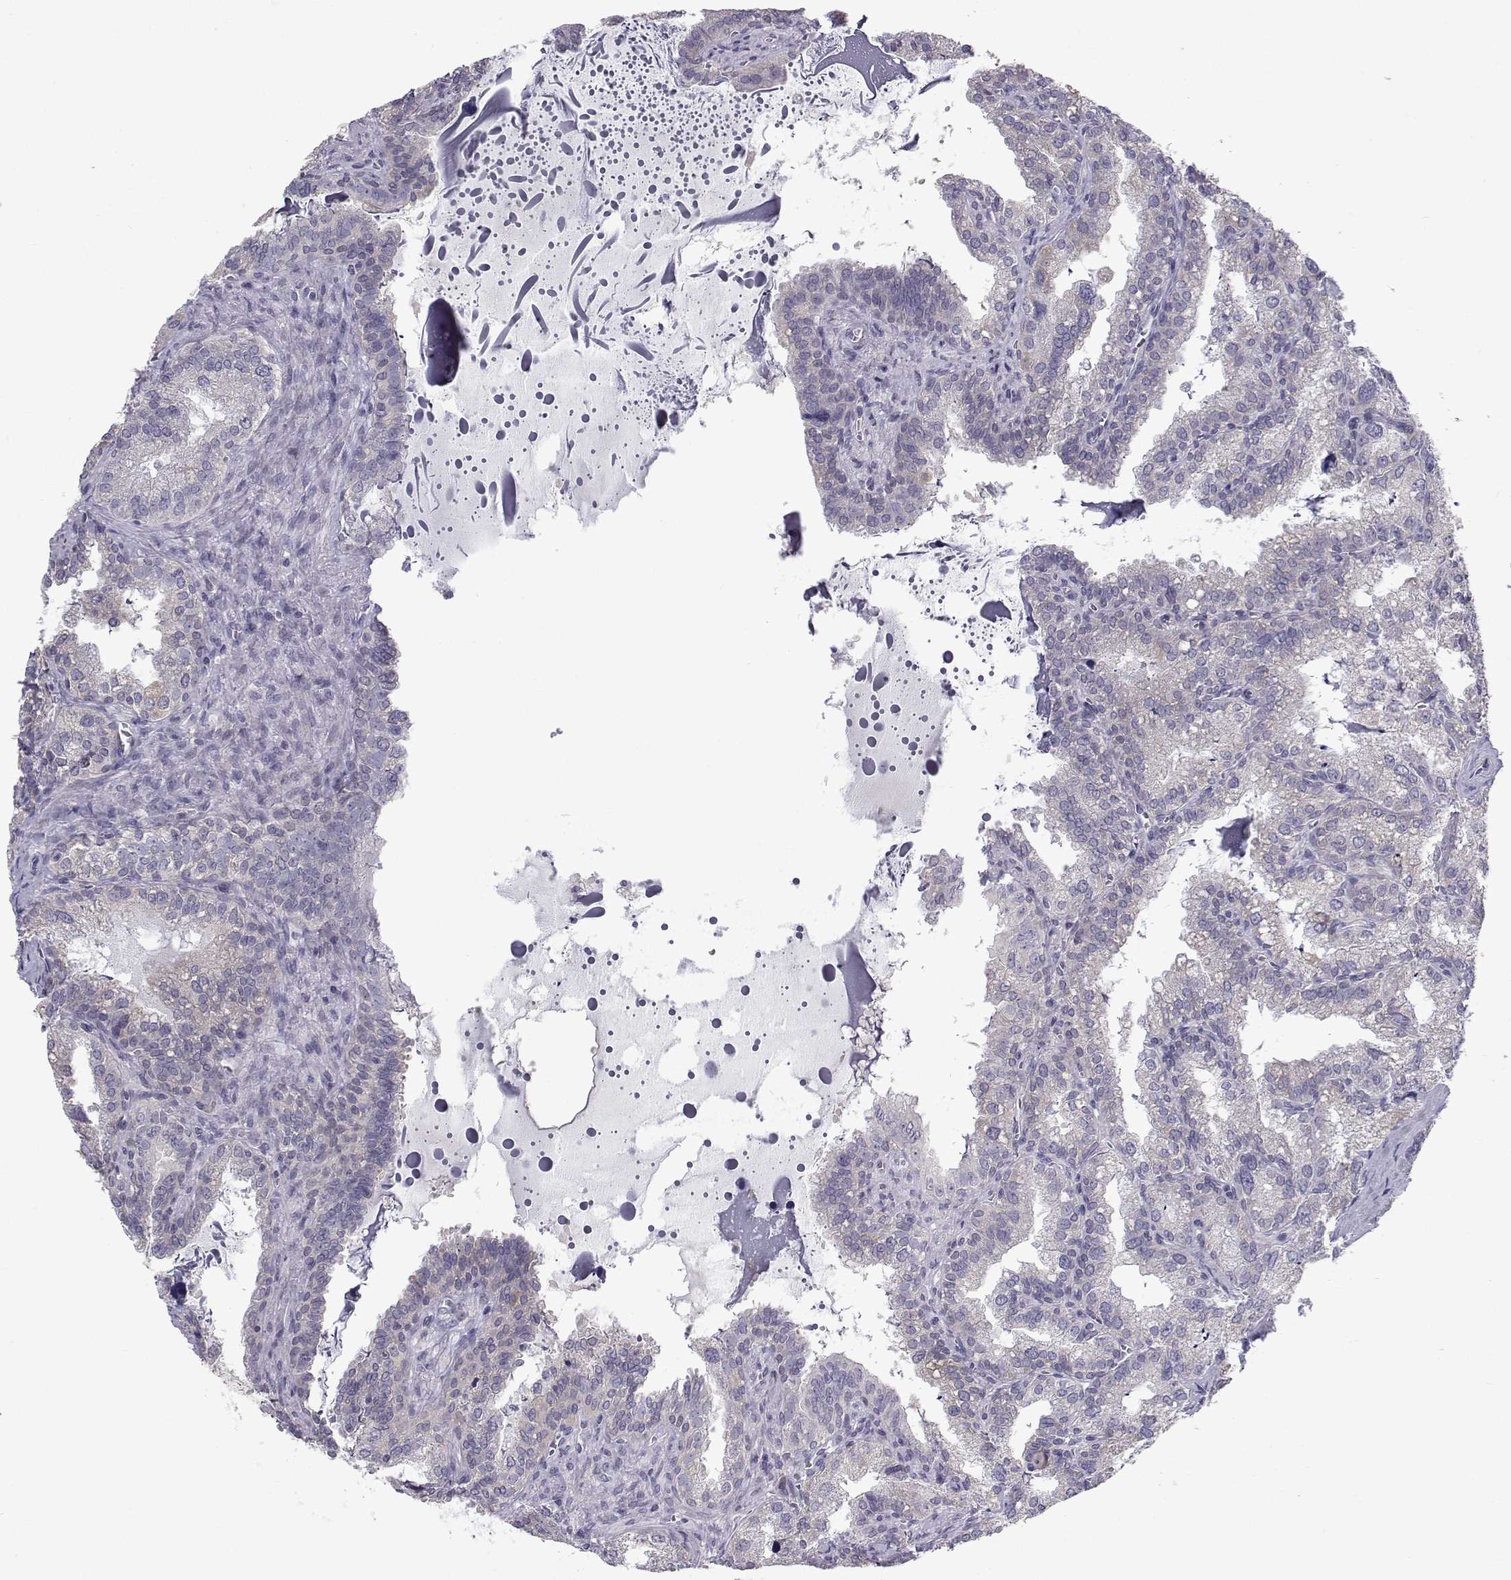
{"staining": {"intensity": "weak", "quantity": "<25%", "location": "cytoplasmic/membranous"}, "tissue": "seminal vesicle", "cell_type": "Glandular cells", "image_type": "normal", "snomed": [{"axis": "morphology", "description": "Normal tissue, NOS"}, {"axis": "topography", "description": "Seminal veicle"}], "caption": "A micrograph of seminal vesicle stained for a protein displays no brown staining in glandular cells.", "gene": "PEX5L", "patient": {"sex": "male", "age": 57}}